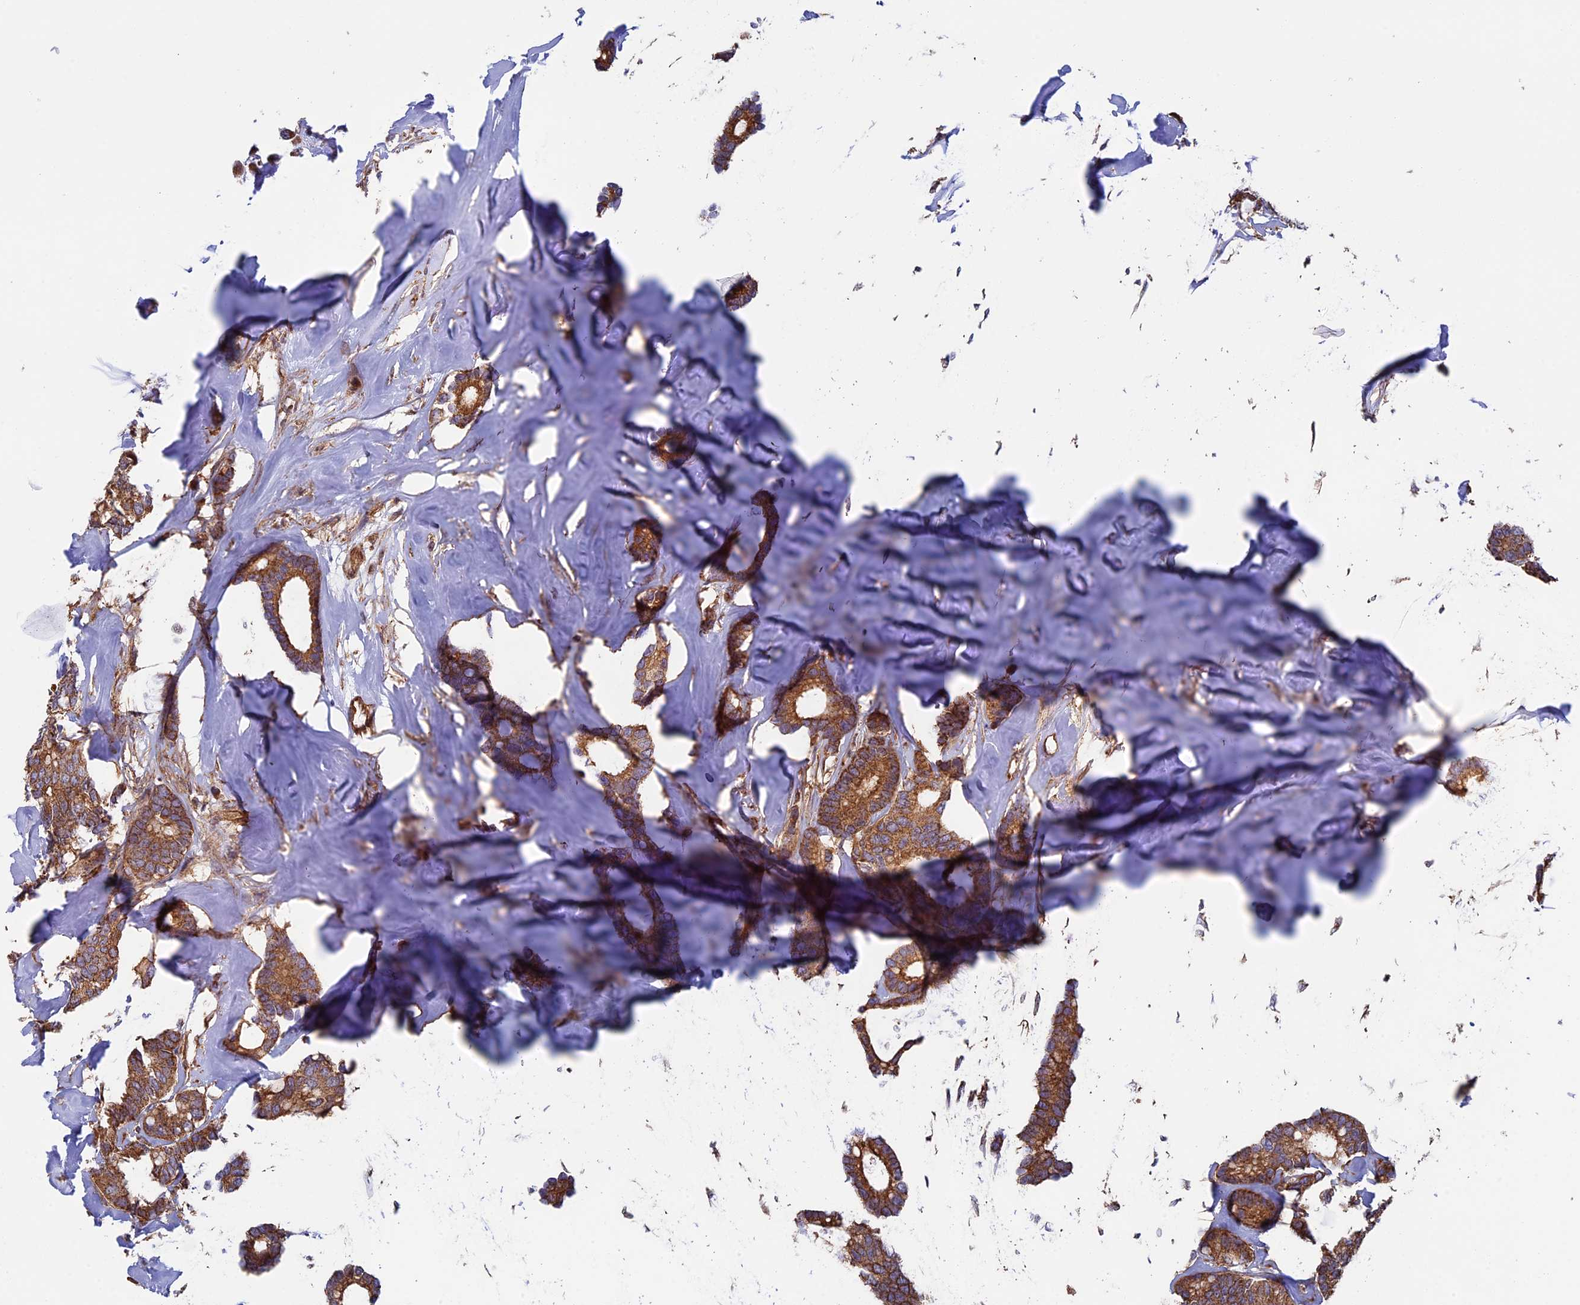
{"staining": {"intensity": "moderate", "quantity": ">75%", "location": "cytoplasmic/membranous"}, "tissue": "breast cancer", "cell_type": "Tumor cells", "image_type": "cancer", "snomed": [{"axis": "morphology", "description": "Duct carcinoma"}, {"axis": "topography", "description": "Breast"}], "caption": "The photomicrograph displays a brown stain indicating the presence of a protein in the cytoplasmic/membranous of tumor cells in breast cancer (intraductal carcinoma).", "gene": "CCDC8", "patient": {"sex": "female", "age": 87}}